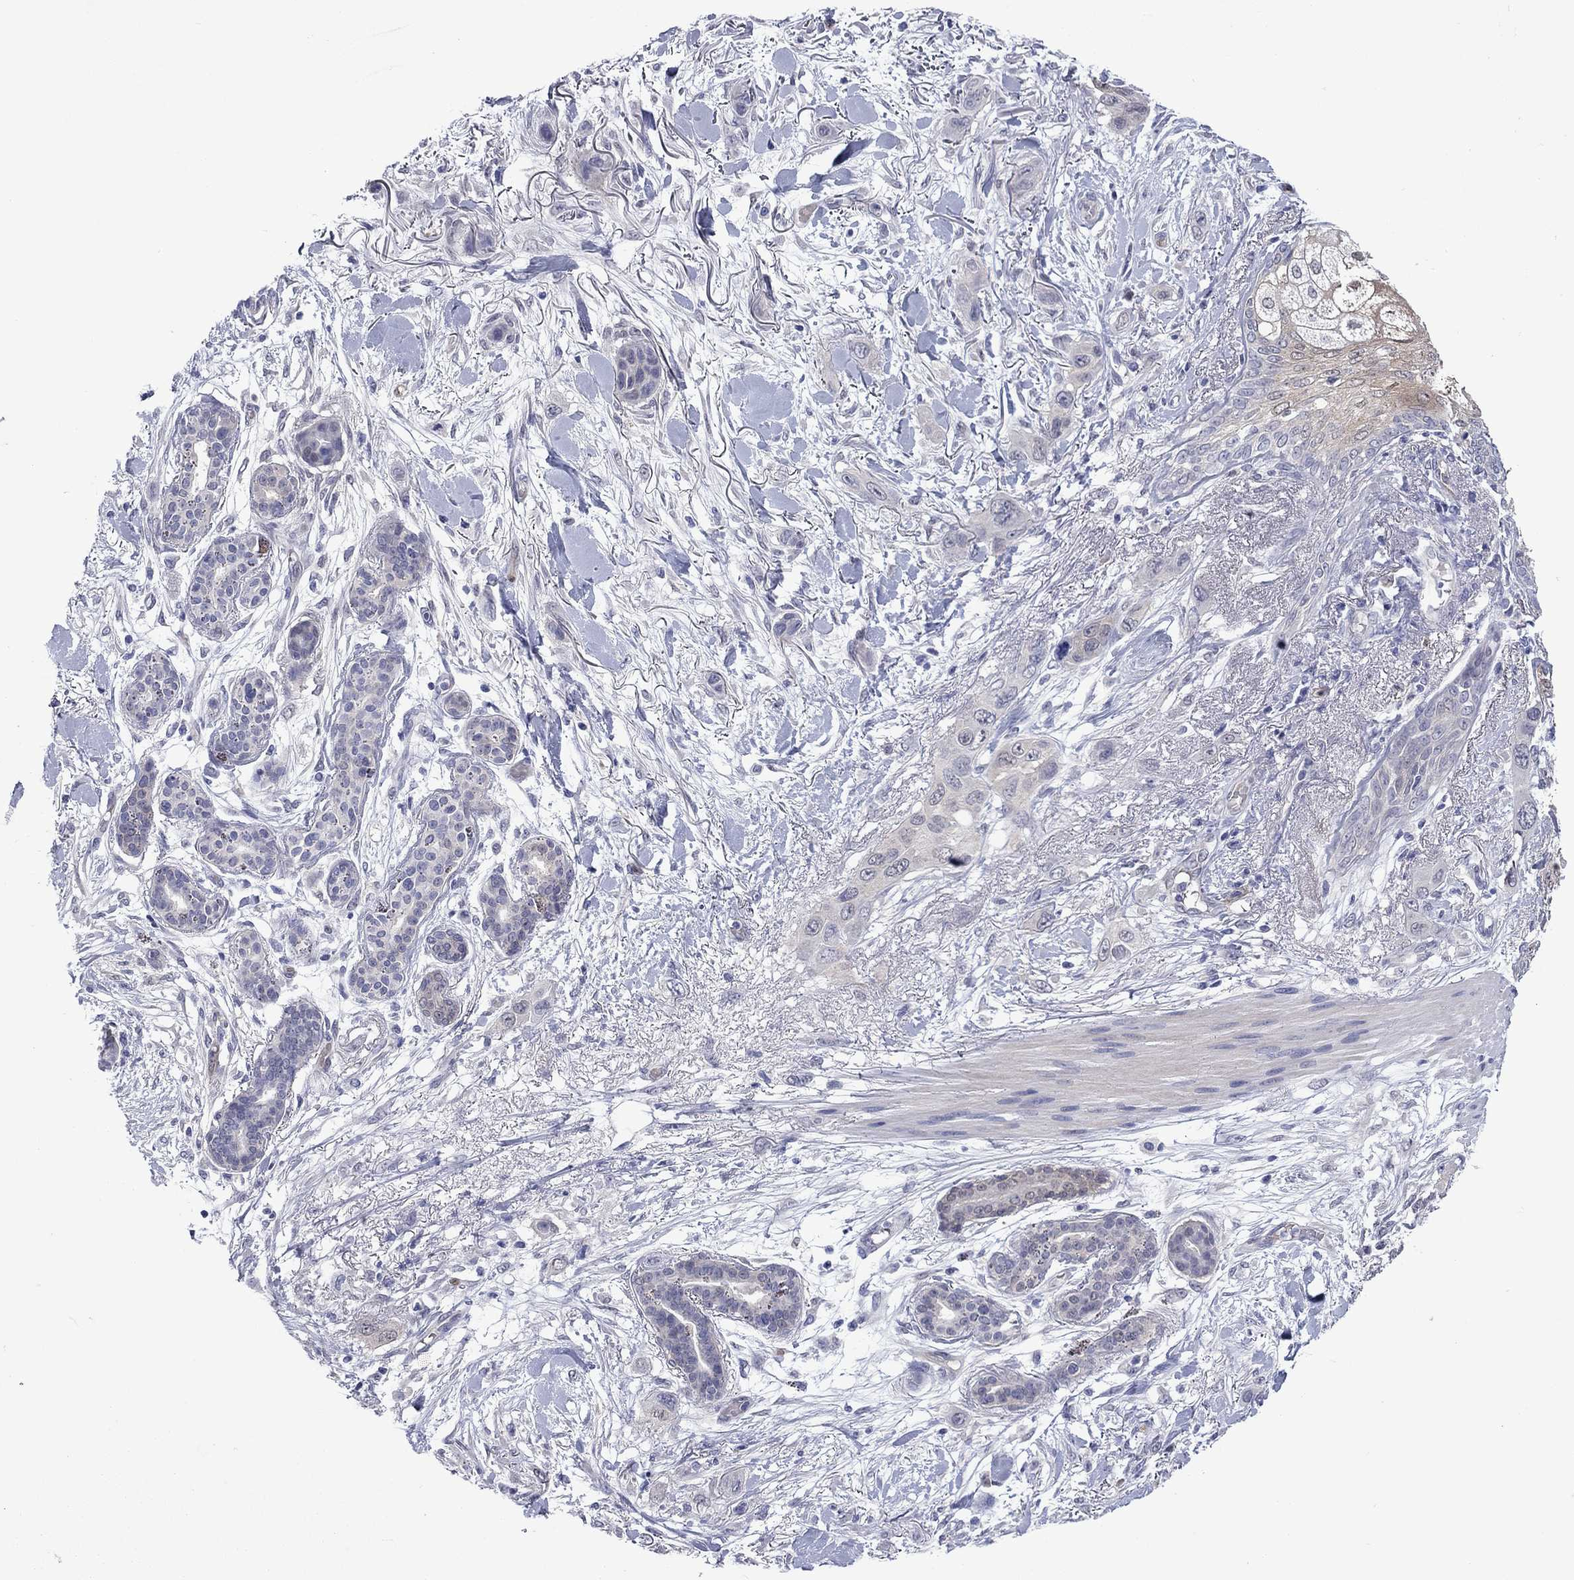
{"staining": {"intensity": "negative", "quantity": "none", "location": "none"}, "tissue": "skin cancer", "cell_type": "Tumor cells", "image_type": "cancer", "snomed": [{"axis": "morphology", "description": "Squamous cell carcinoma, NOS"}, {"axis": "topography", "description": "Skin"}], "caption": "High magnification brightfield microscopy of skin squamous cell carcinoma stained with DAB (brown) and counterstained with hematoxylin (blue): tumor cells show no significant expression. The staining is performed using DAB brown chromogen with nuclei counter-stained in using hematoxylin.", "gene": "CTNNBIP1", "patient": {"sex": "male", "age": 79}}